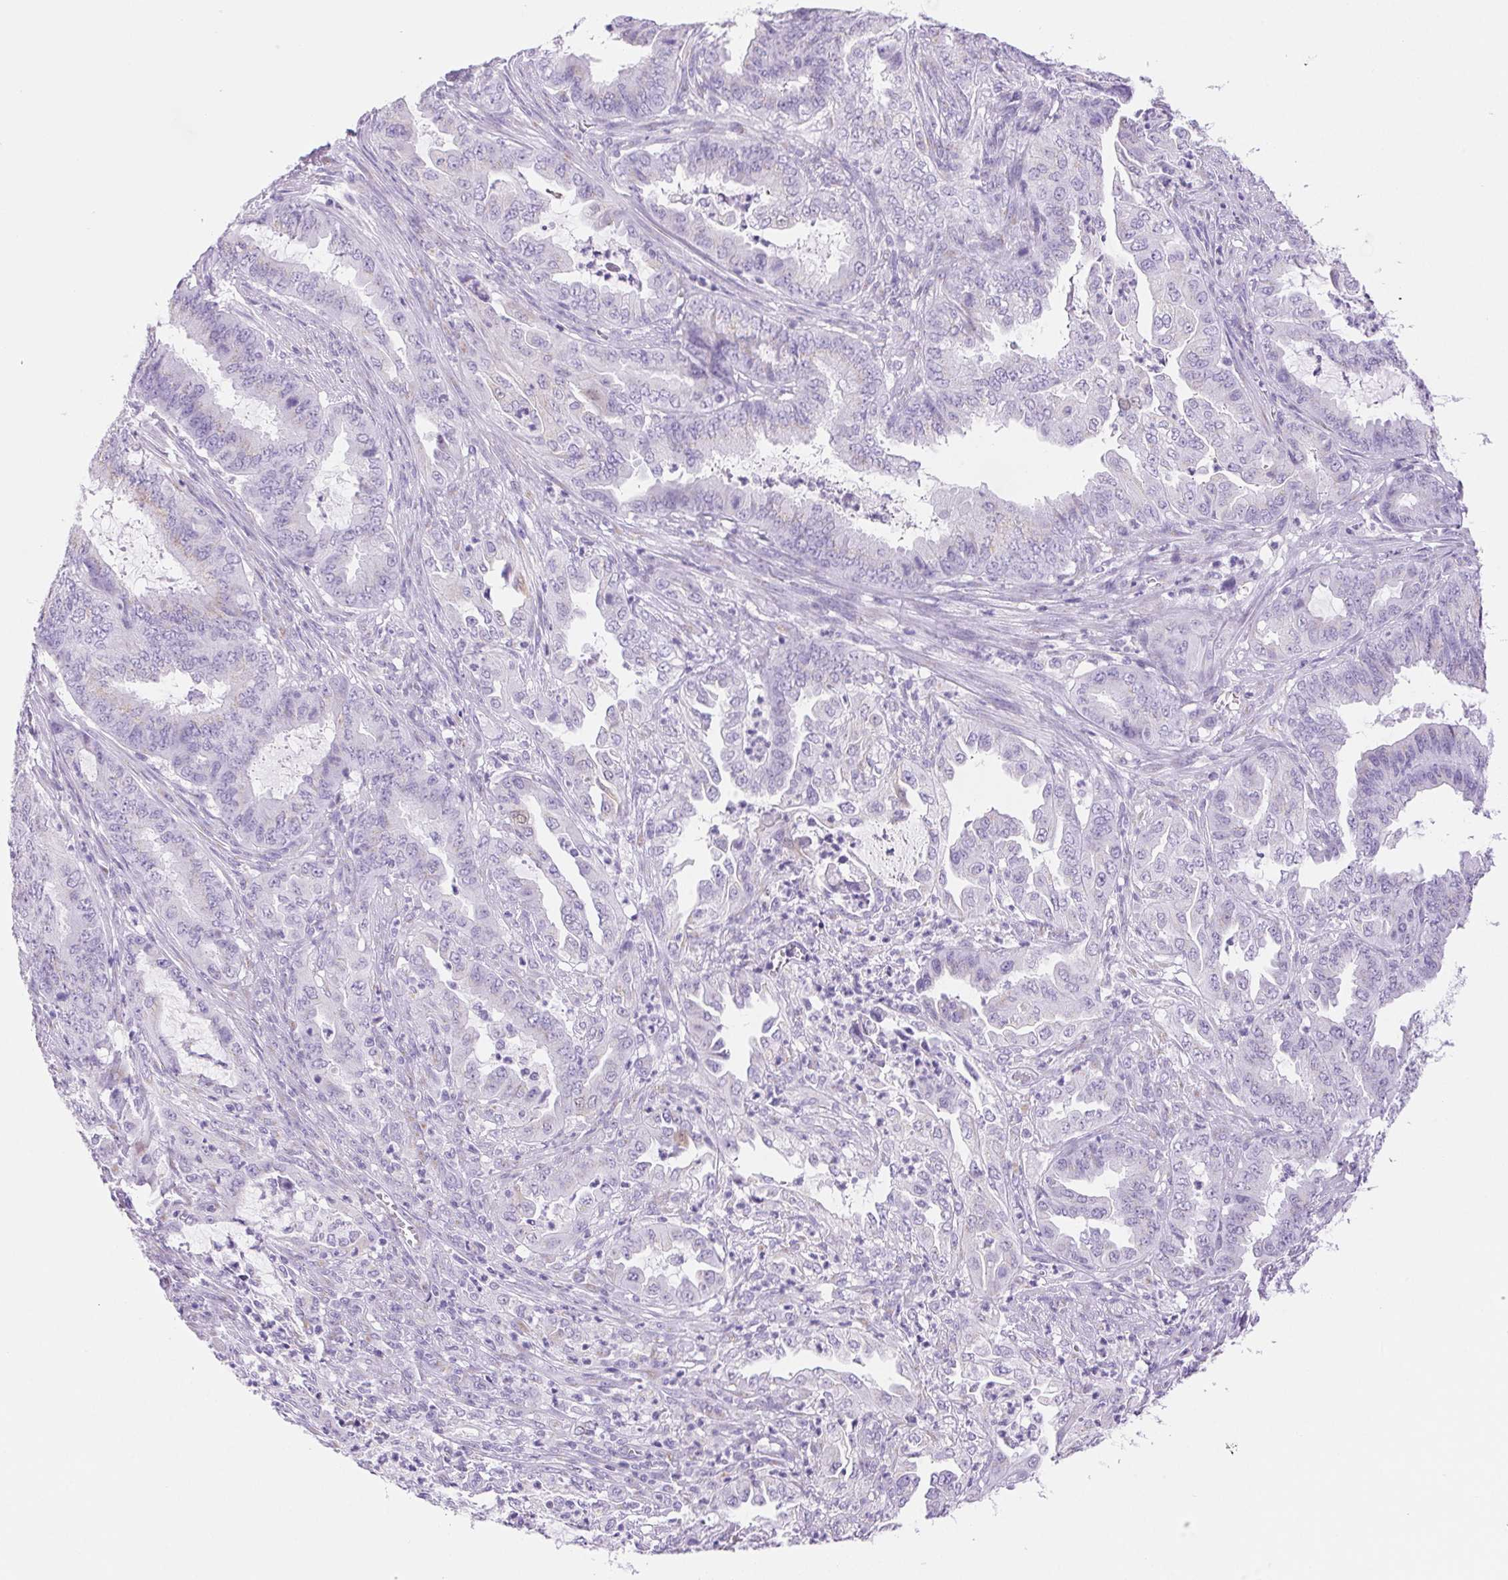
{"staining": {"intensity": "negative", "quantity": "none", "location": "none"}, "tissue": "endometrial cancer", "cell_type": "Tumor cells", "image_type": "cancer", "snomed": [{"axis": "morphology", "description": "Adenocarcinoma, NOS"}, {"axis": "topography", "description": "Endometrium"}], "caption": "The image exhibits no significant expression in tumor cells of adenocarcinoma (endometrial). Brightfield microscopy of immunohistochemistry stained with DAB (3,3'-diaminobenzidine) (brown) and hematoxylin (blue), captured at high magnification.", "gene": "SERPINB3", "patient": {"sex": "female", "age": 51}}